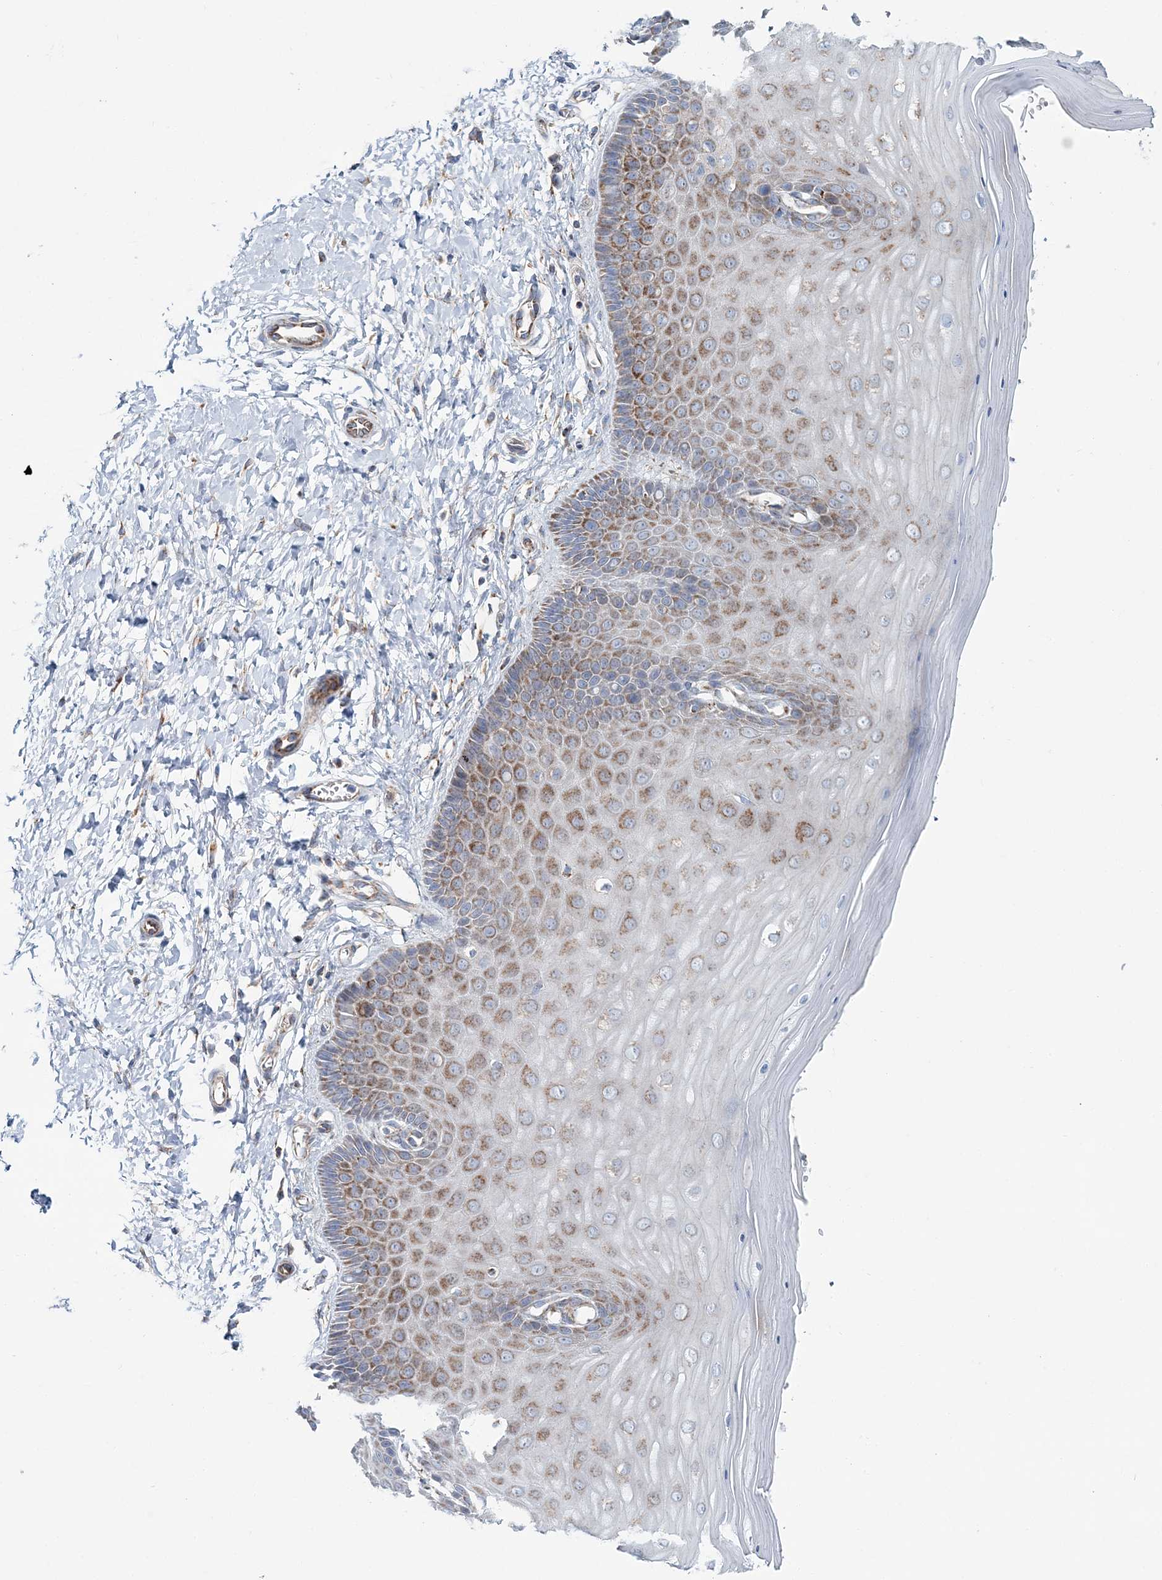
{"staining": {"intensity": "weak", "quantity": "25%-75%", "location": "cytoplasmic/membranous"}, "tissue": "cervix", "cell_type": "Glandular cells", "image_type": "normal", "snomed": [{"axis": "morphology", "description": "Normal tissue, NOS"}, {"axis": "topography", "description": "Cervix"}], "caption": "Immunohistochemistry (IHC) (DAB) staining of unremarkable cervix exhibits weak cytoplasmic/membranous protein staining in about 25%-75% of glandular cells.", "gene": "ARHGAP6", "patient": {"sex": "female", "age": 55}}